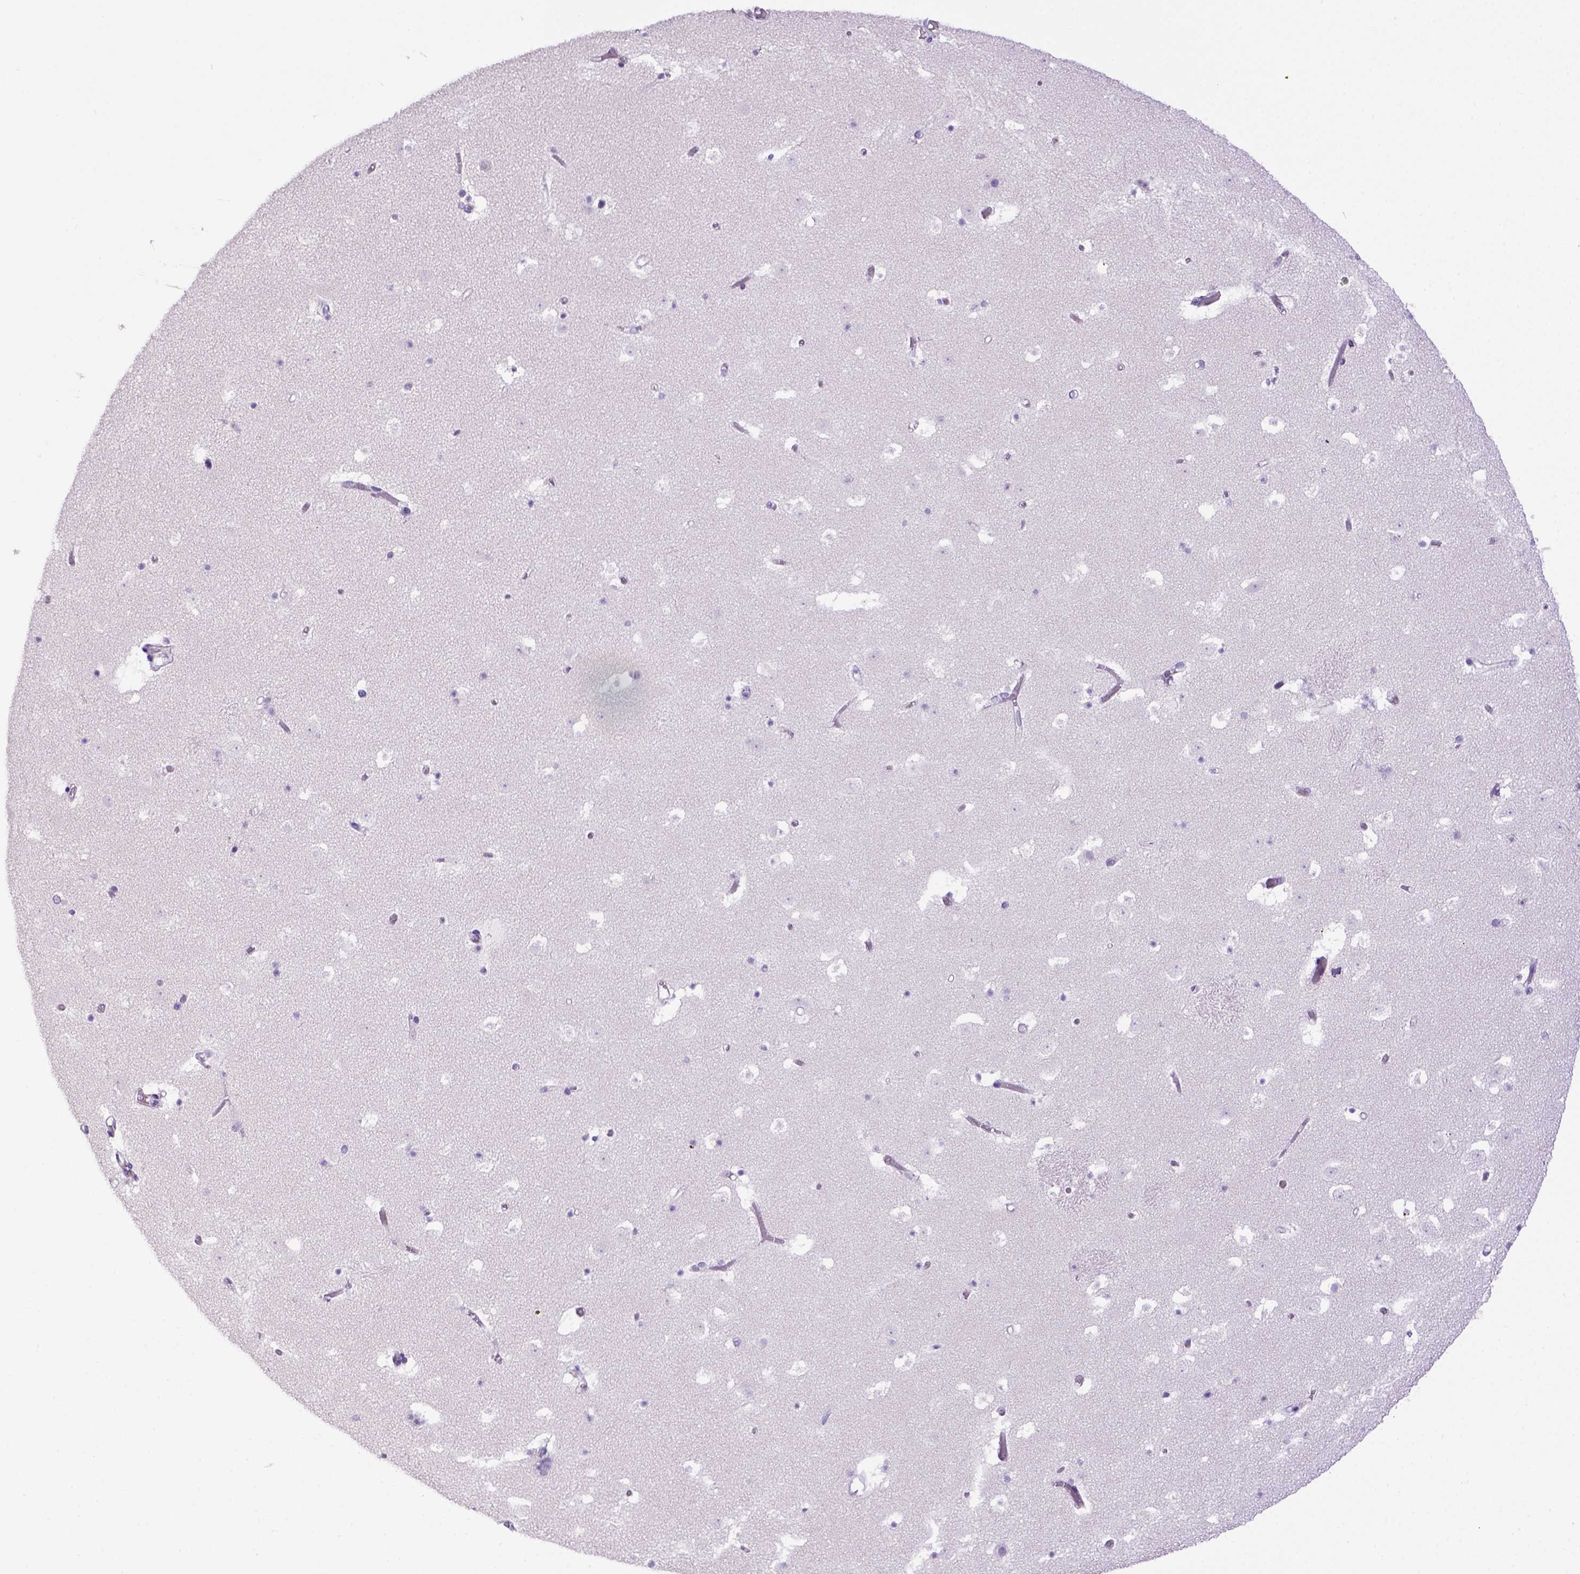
{"staining": {"intensity": "negative", "quantity": "none", "location": "none"}, "tissue": "caudate", "cell_type": "Glial cells", "image_type": "normal", "snomed": [{"axis": "morphology", "description": "Normal tissue, NOS"}, {"axis": "topography", "description": "Lateral ventricle wall"}], "caption": "Immunohistochemistry photomicrograph of benign human caudate stained for a protein (brown), which reveals no positivity in glial cells. Nuclei are stained in blue.", "gene": "ITIH4", "patient": {"sex": "female", "age": 42}}